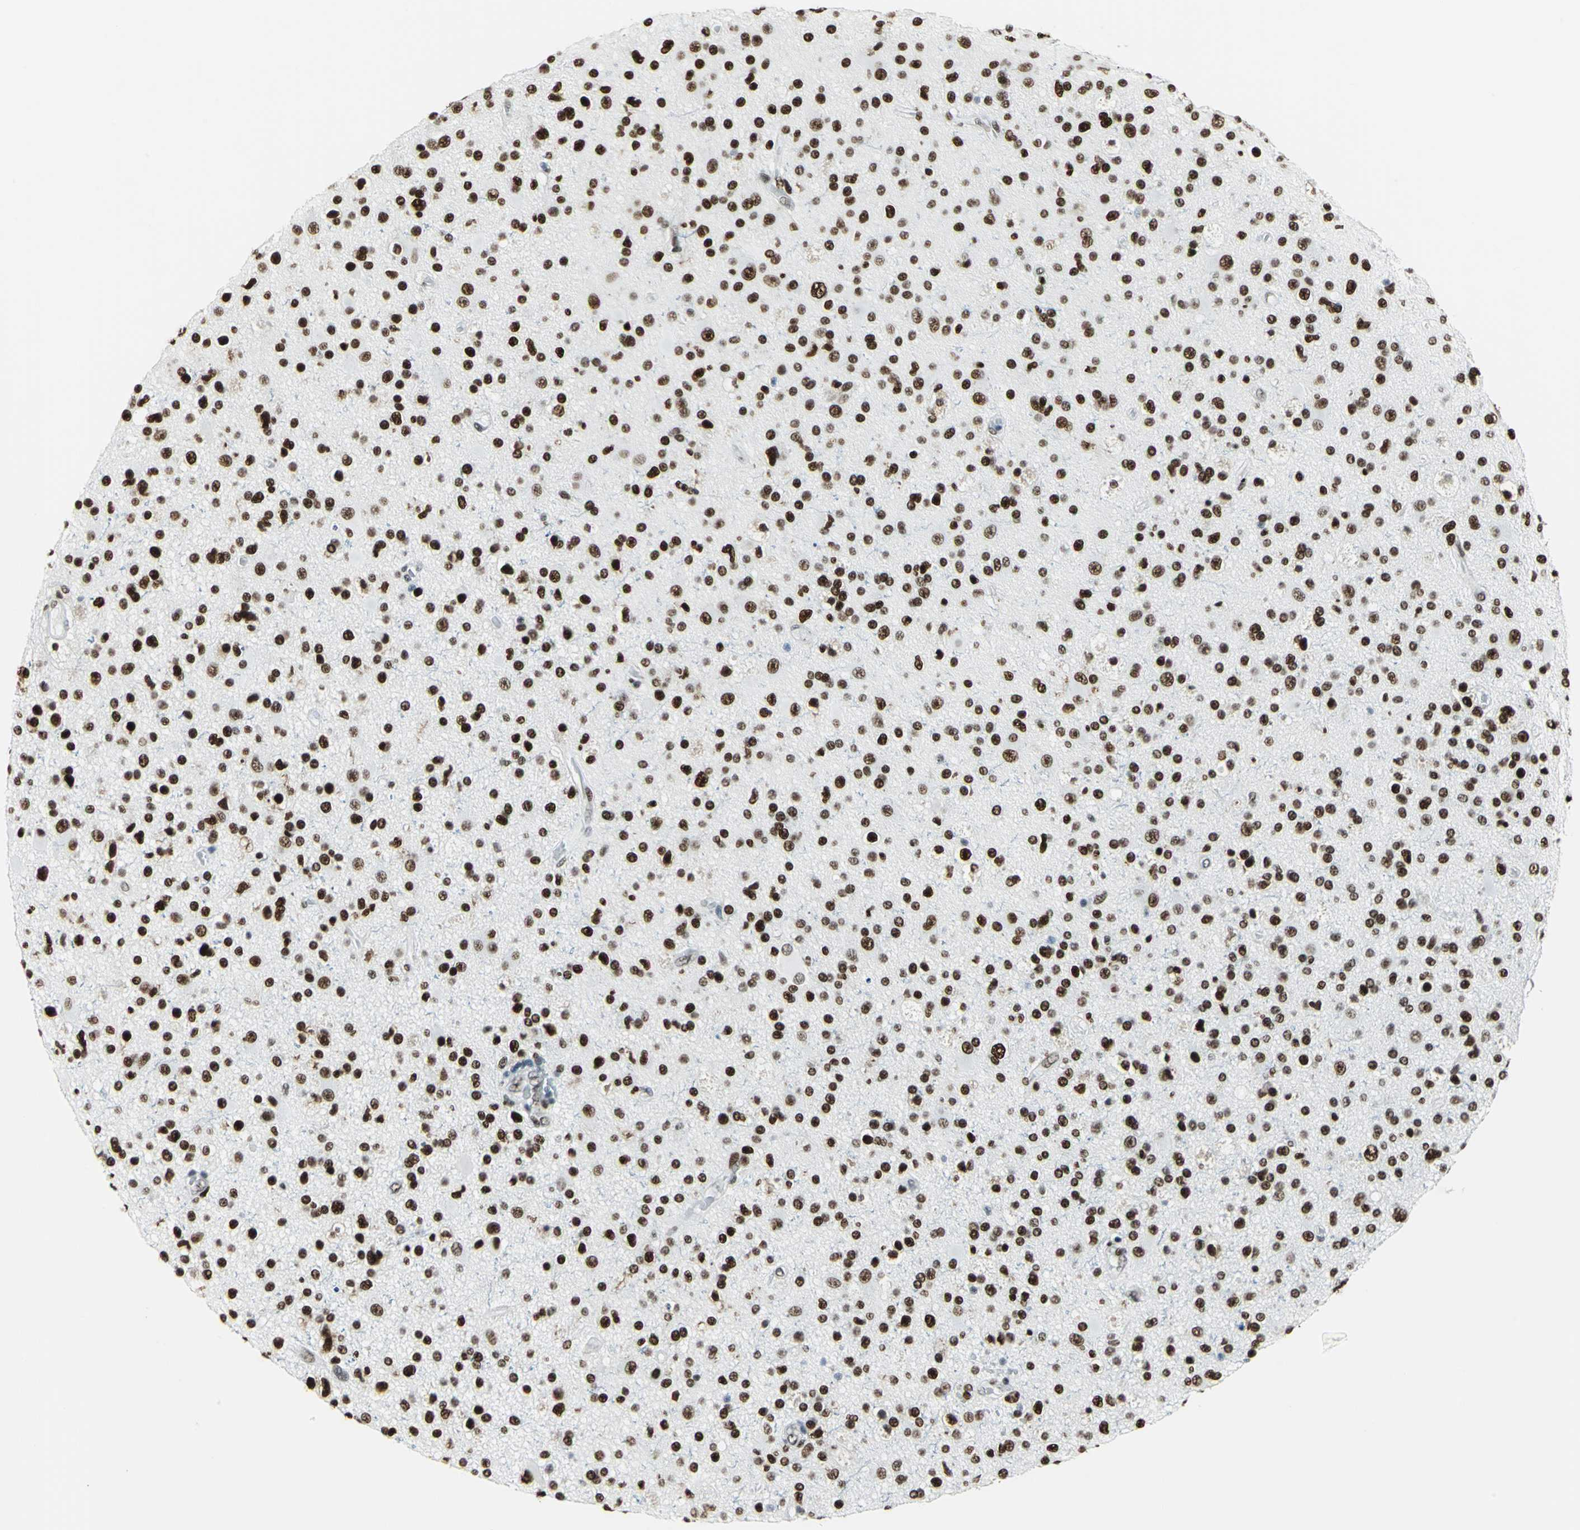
{"staining": {"intensity": "strong", "quantity": ">75%", "location": "nuclear"}, "tissue": "glioma", "cell_type": "Tumor cells", "image_type": "cancer", "snomed": [{"axis": "morphology", "description": "Glioma, malignant, High grade"}, {"axis": "topography", "description": "Brain"}], "caption": "This micrograph exhibits IHC staining of malignant glioma (high-grade), with high strong nuclear staining in about >75% of tumor cells.", "gene": "HDAC2", "patient": {"sex": "male", "age": 33}}